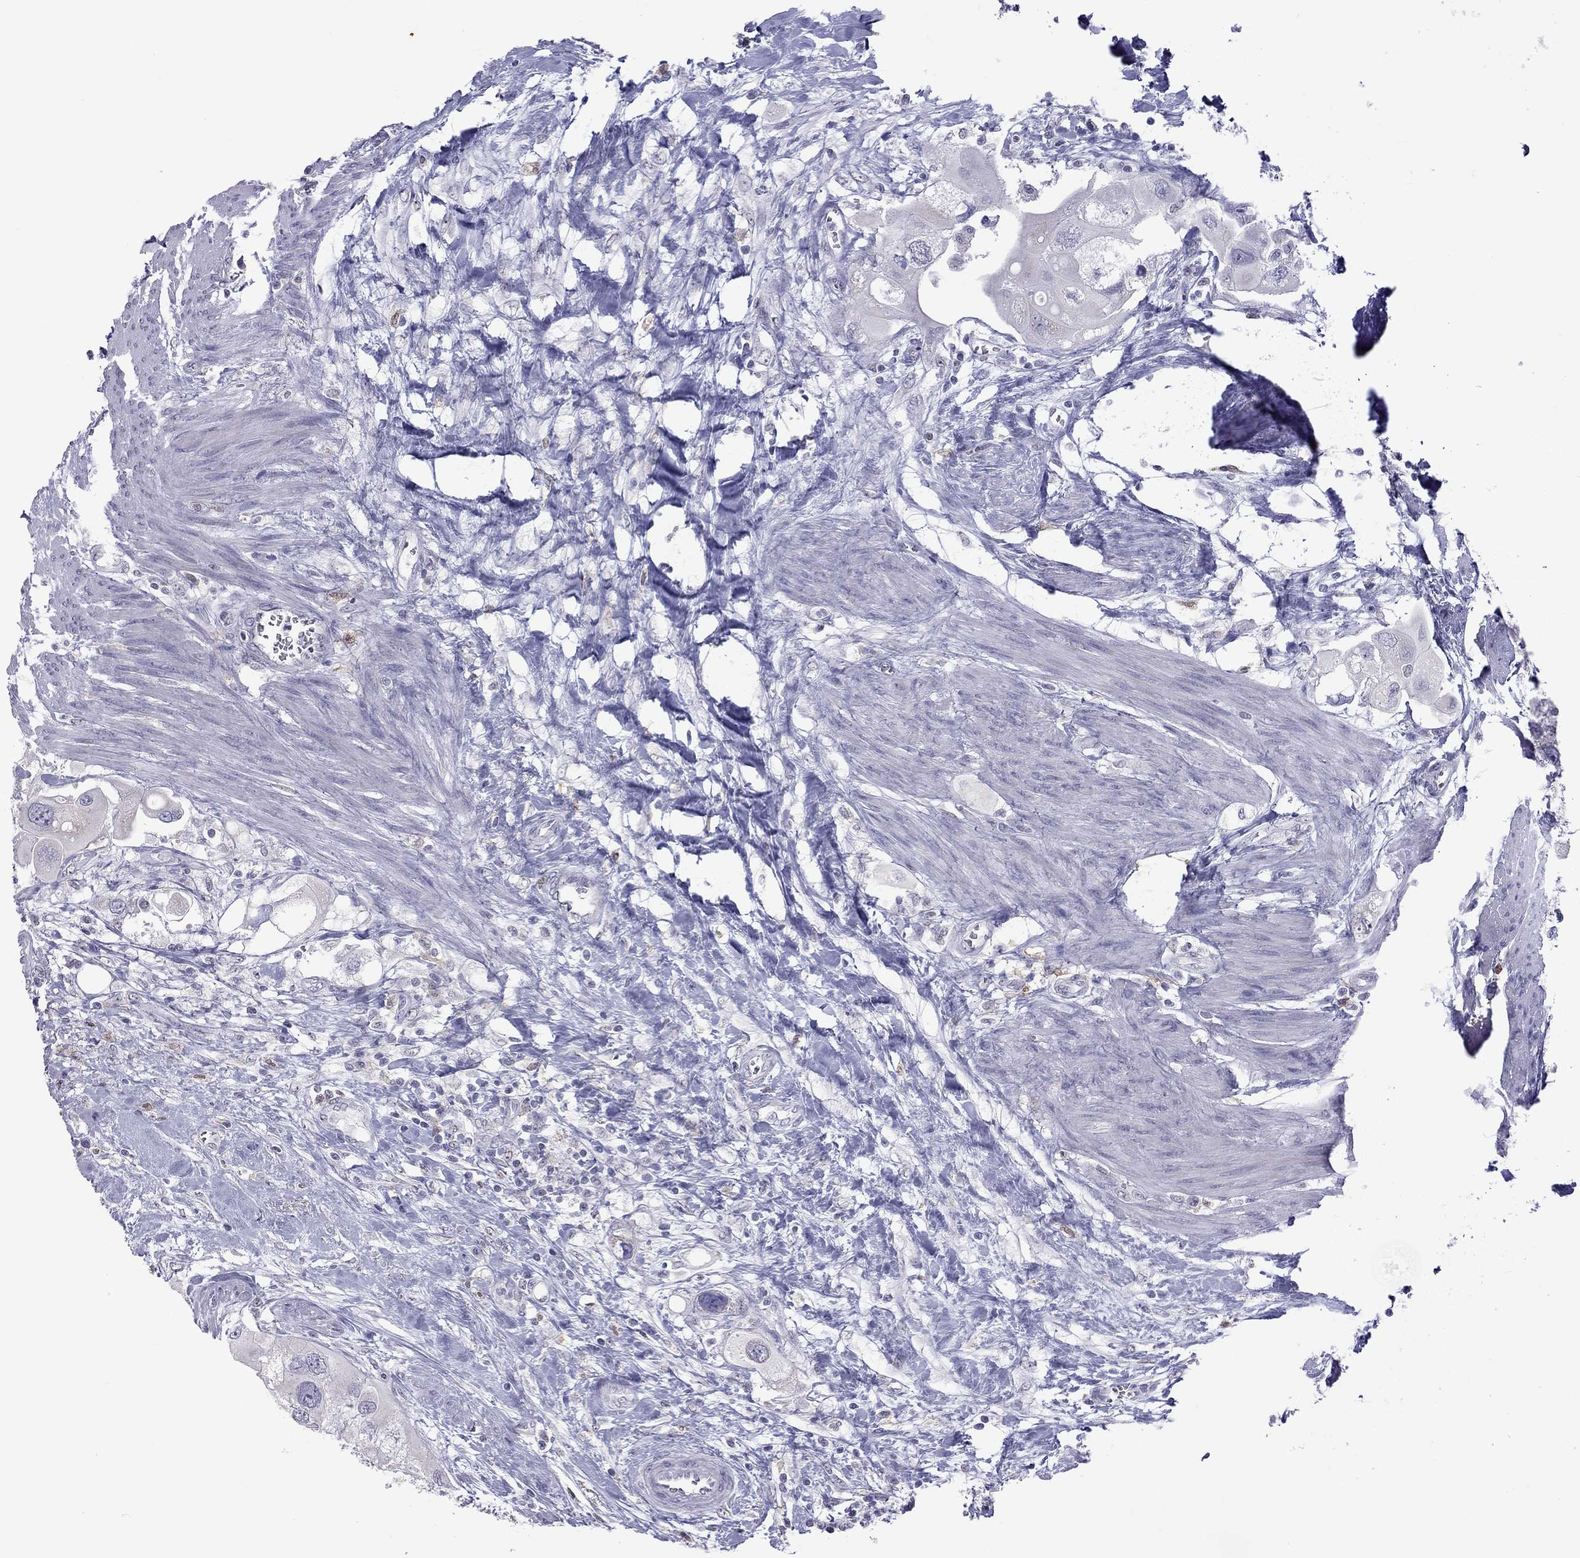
{"staining": {"intensity": "negative", "quantity": "none", "location": "none"}, "tissue": "urothelial cancer", "cell_type": "Tumor cells", "image_type": "cancer", "snomed": [{"axis": "morphology", "description": "Urothelial carcinoma, High grade"}, {"axis": "topography", "description": "Urinary bladder"}], "caption": "The IHC image has no significant expression in tumor cells of urothelial carcinoma (high-grade) tissue.", "gene": "PPP1R3A", "patient": {"sex": "male", "age": 59}}